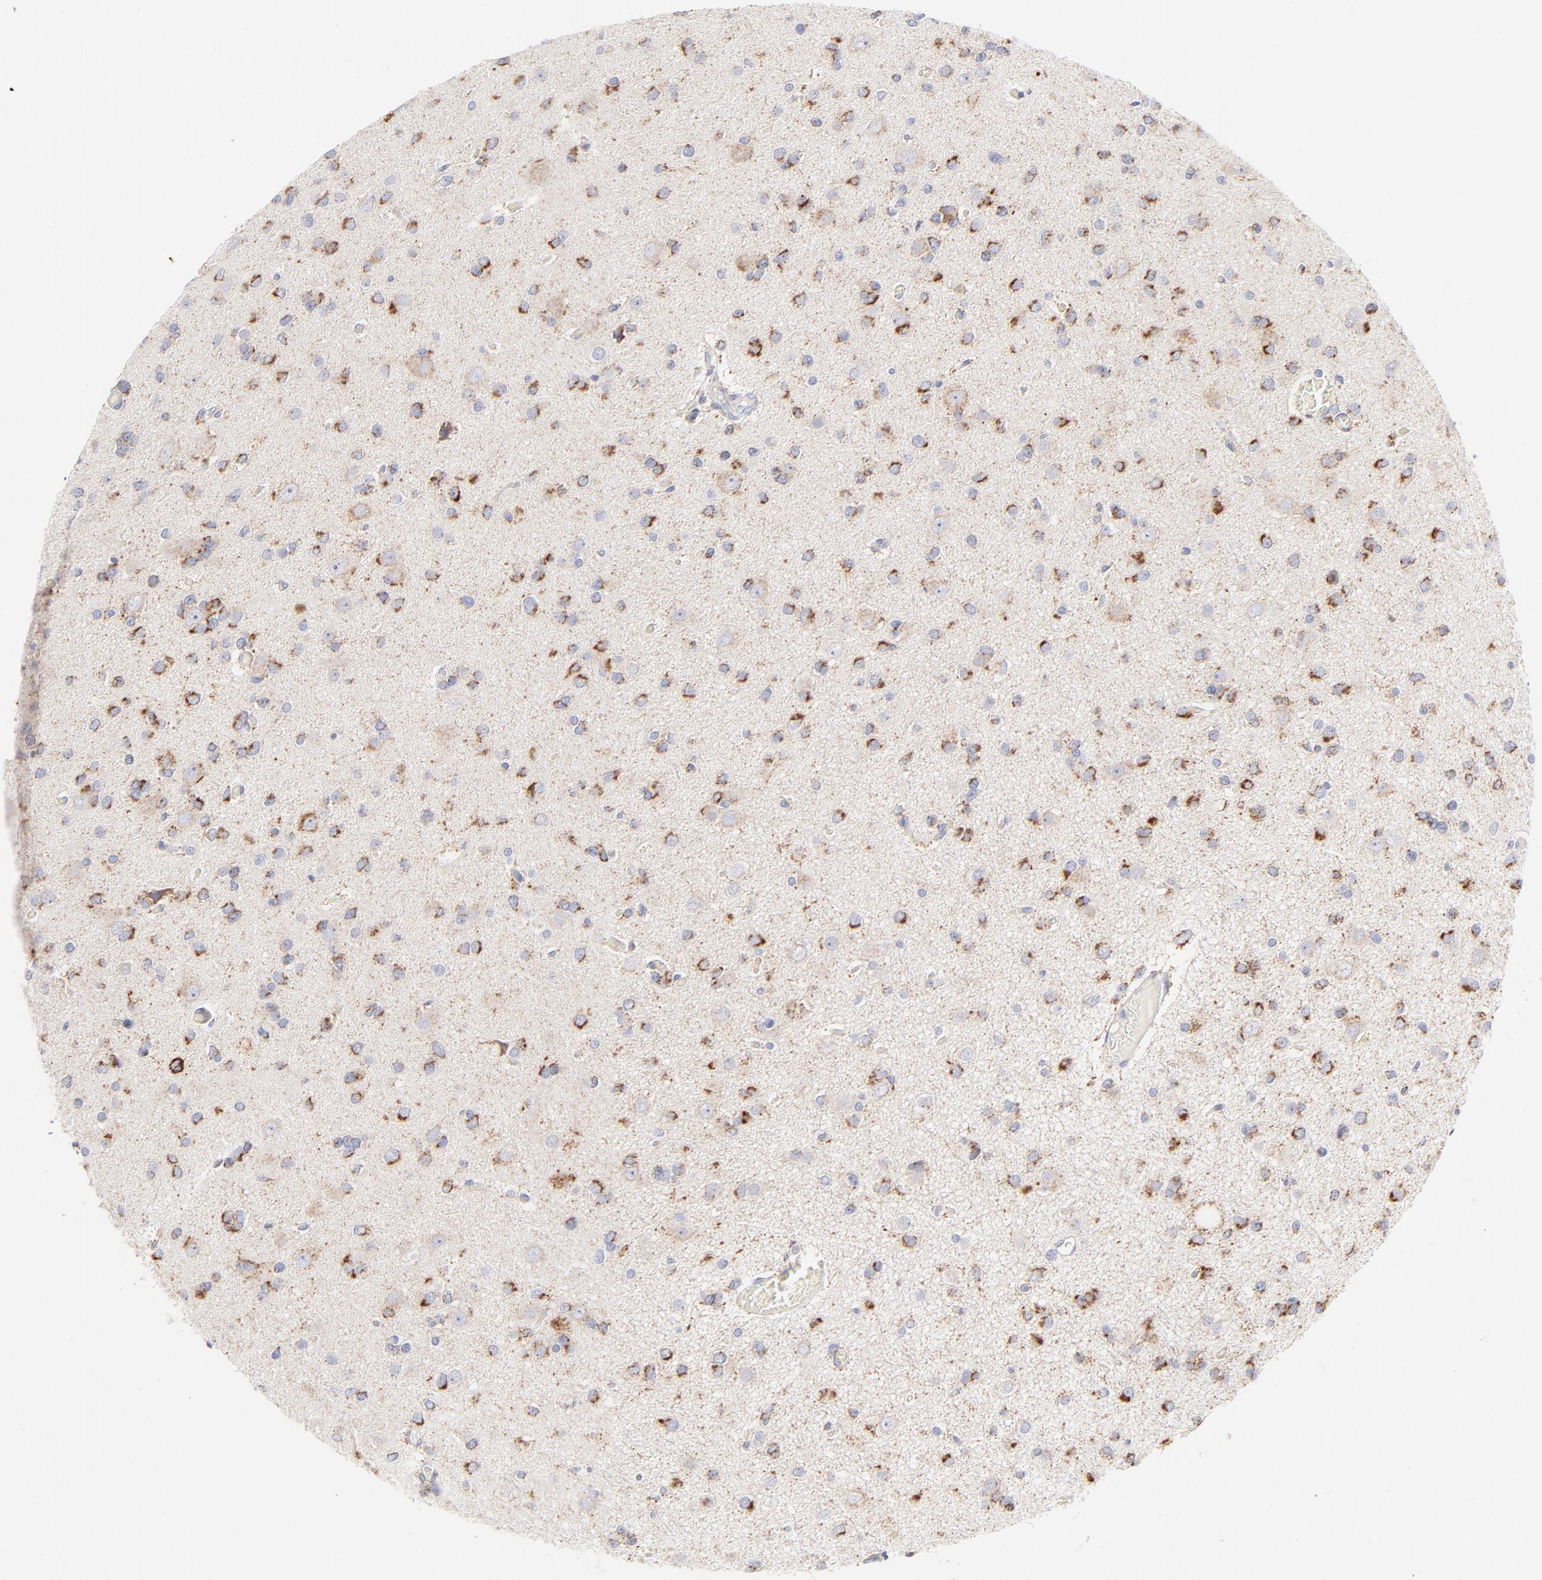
{"staining": {"intensity": "moderate", "quantity": ">75%", "location": "cytoplasmic/membranous"}, "tissue": "glioma", "cell_type": "Tumor cells", "image_type": "cancer", "snomed": [{"axis": "morphology", "description": "Glioma, malignant, Low grade"}, {"axis": "topography", "description": "Brain"}], "caption": "A photomicrograph of human glioma stained for a protein demonstrates moderate cytoplasmic/membranous brown staining in tumor cells.", "gene": "TIMM8A", "patient": {"sex": "male", "age": 42}}